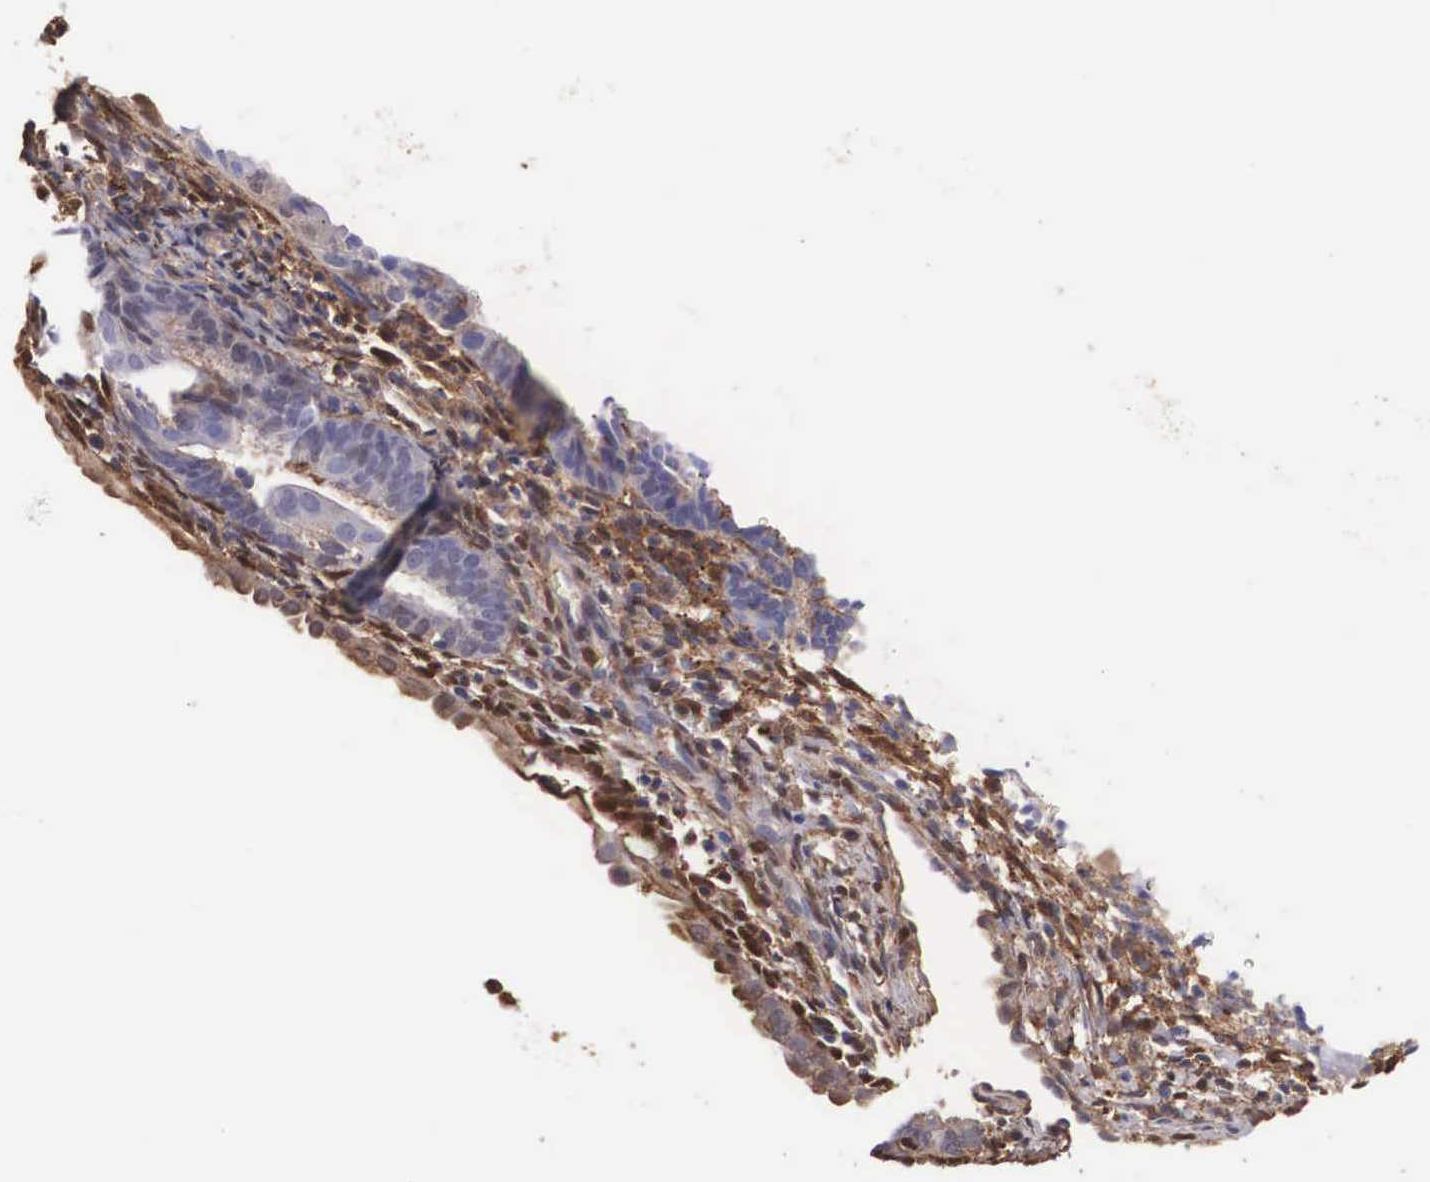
{"staining": {"intensity": "negative", "quantity": "none", "location": "none"}, "tissue": "endometrial cancer", "cell_type": "Tumor cells", "image_type": "cancer", "snomed": [{"axis": "morphology", "description": "Adenocarcinoma, NOS"}, {"axis": "topography", "description": "Endometrium"}], "caption": "A high-resolution micrograph shows IHC staining of endometrial cancer, which exhibits no significant staining in tumor cells. (Brightfield microscopy of DAB (3,3'-diaminobenzidine) immunohistochemistry (IHC) at high magnification).", "gene": "LGALS1", "patient": {"sex": "female", "age": 63}}